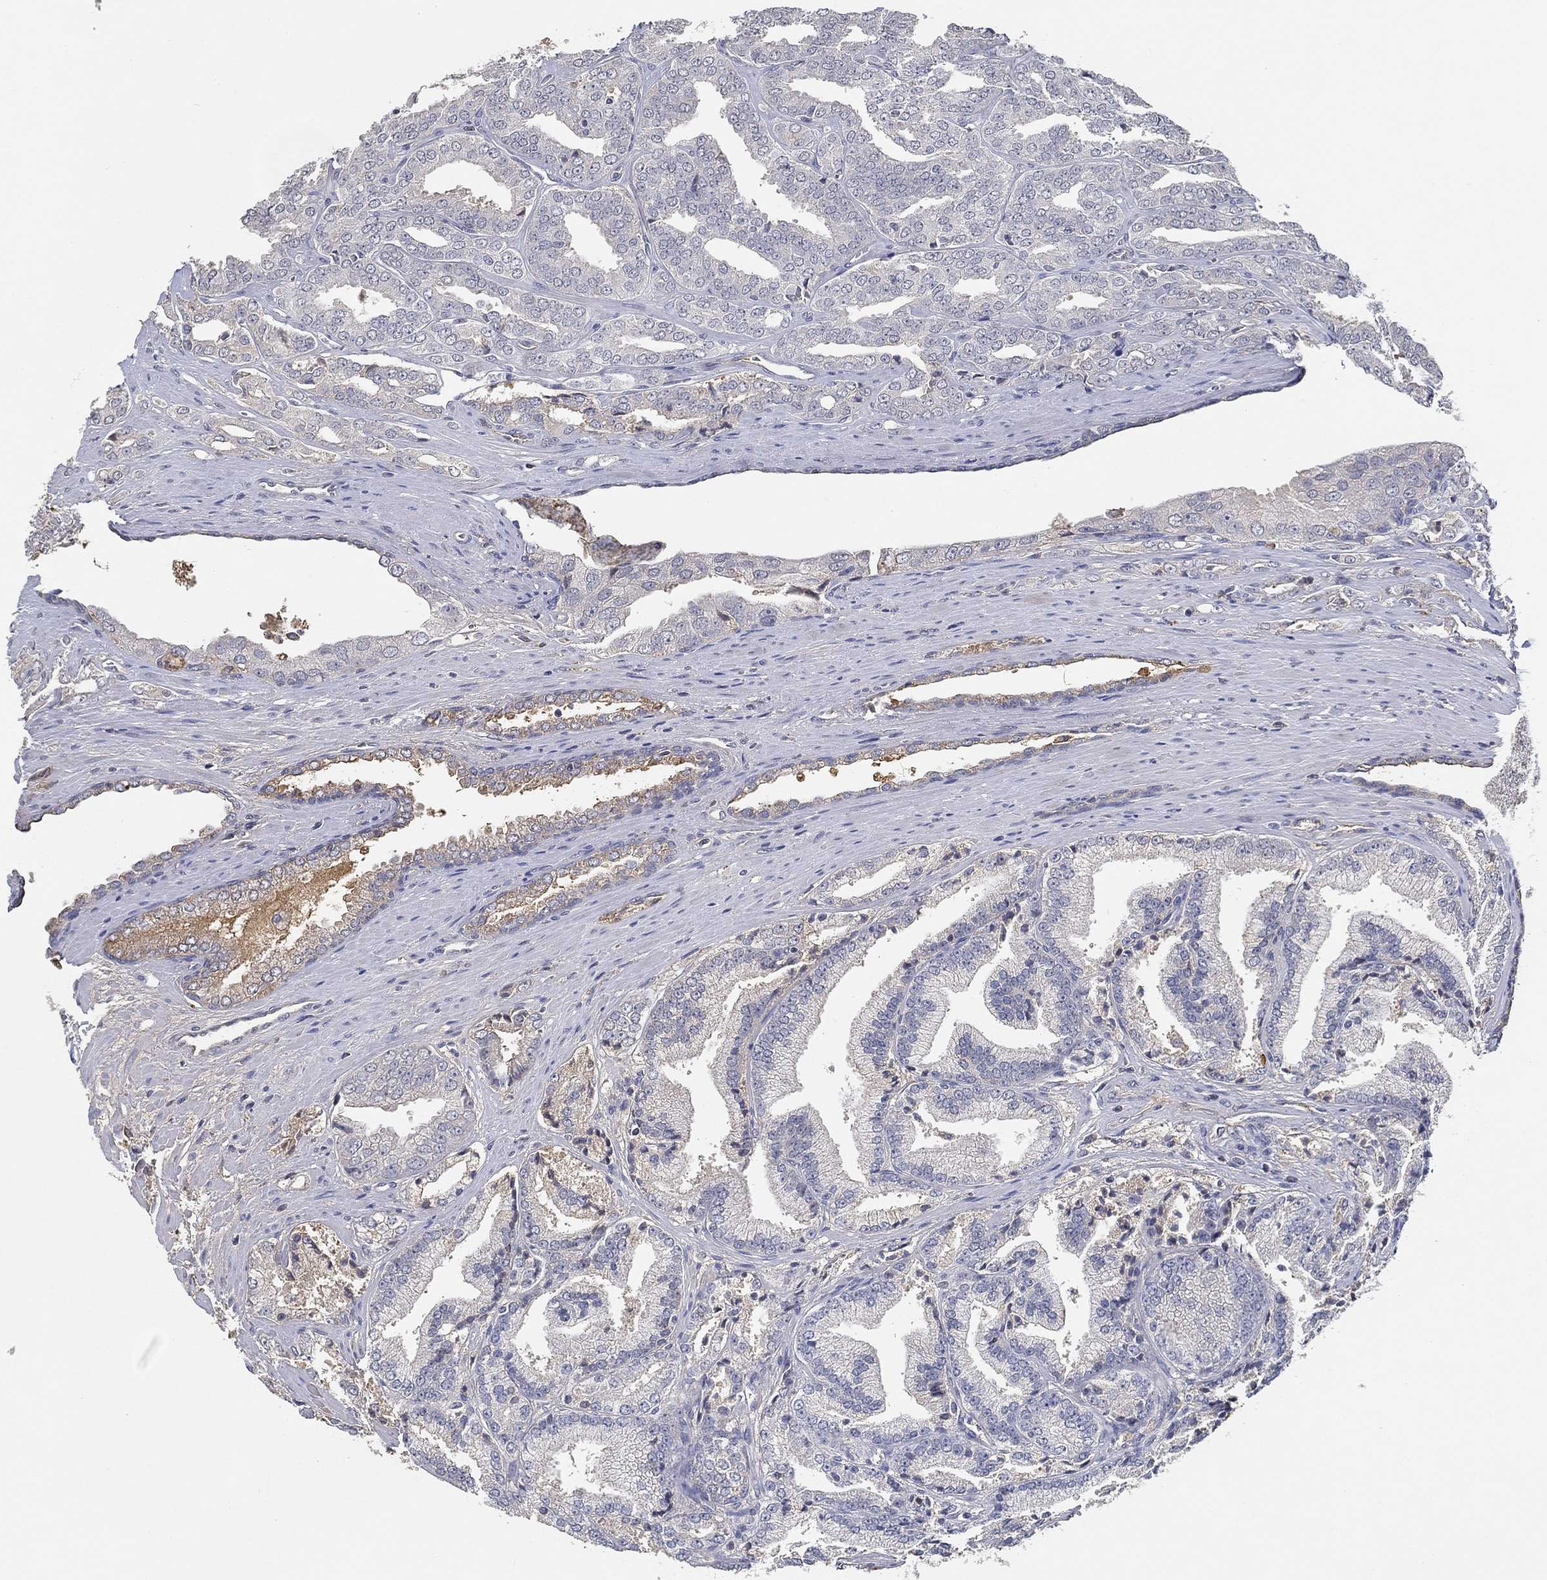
{"staining": {"intensity": "negative", "quantity": "none", "location": "none"}, "tissue": "prostate cancer", "cell_type": "Tumor cells", "image_type": "cancer", "snomed": [{"axis": "morphology", "description": "Adenocarcinoma, NOS"}, {"axis": "morphology", "description": "Adenocarcinoma, High grade"}, {"axis": "topography", "description": "Prostate"}], "caption": "IHC of prostate cancer exhibits no staining in tumor cells.", "gene": "IL10", "patient": {"sex": "male", "age": 70}}